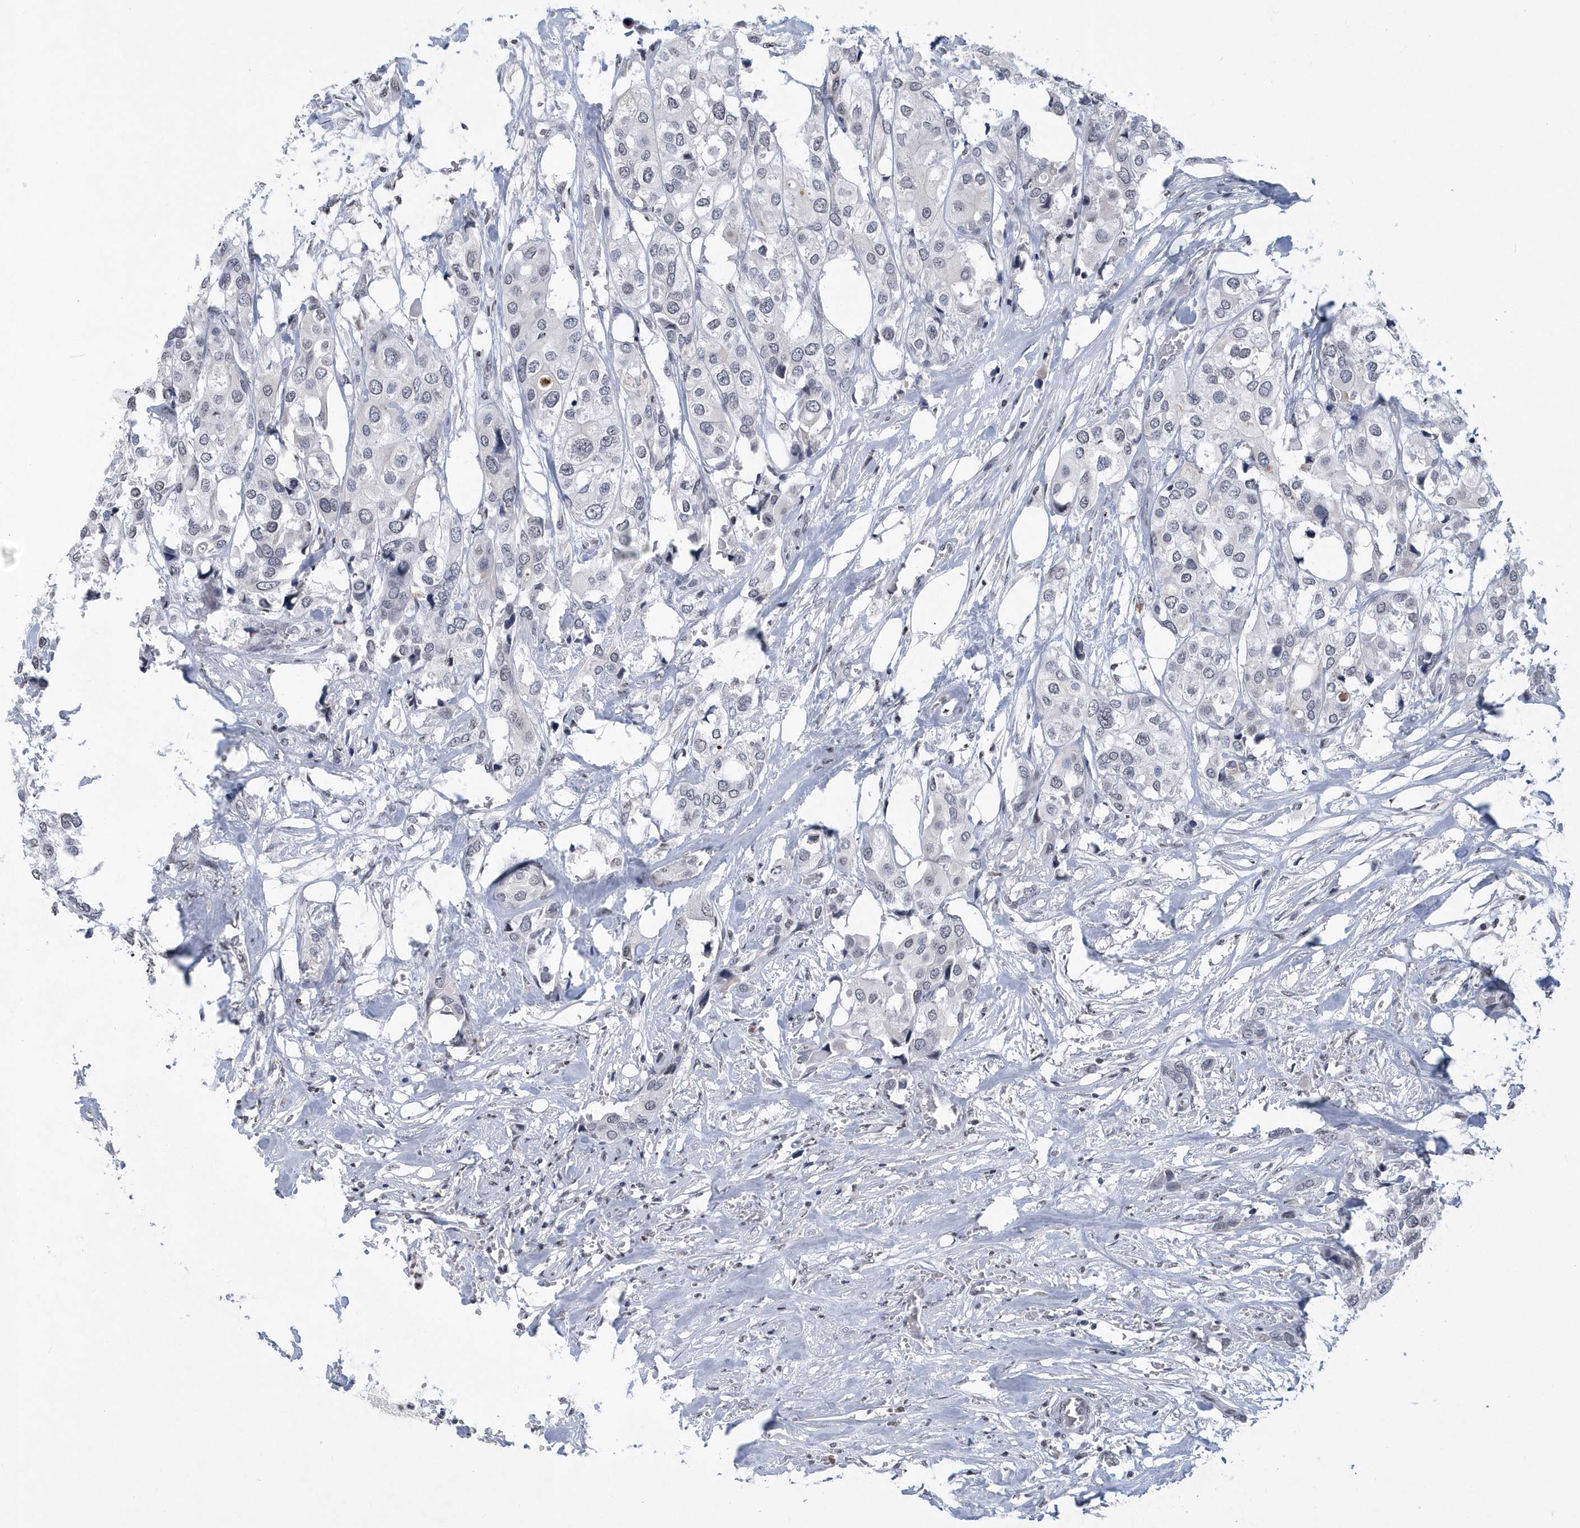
{"staining": {"intensity": "negative", "quantity": "none", "location": "none"}, "tissue": "urothelial cancer", "cell_type": "Tumor cells", "image_type": "cancer", "snomed": [{"axis": "morphology", "description": "Urothelial carcinoma, High grade"}, {"axis": "topography", "description": "Urinary bladder"}], "caption": "There is no significant expression in tumor cells of urothelial carcinoma (high-grade).", "gene": "VWA5B2", "patient": {"sex": "male", "age": 64}}